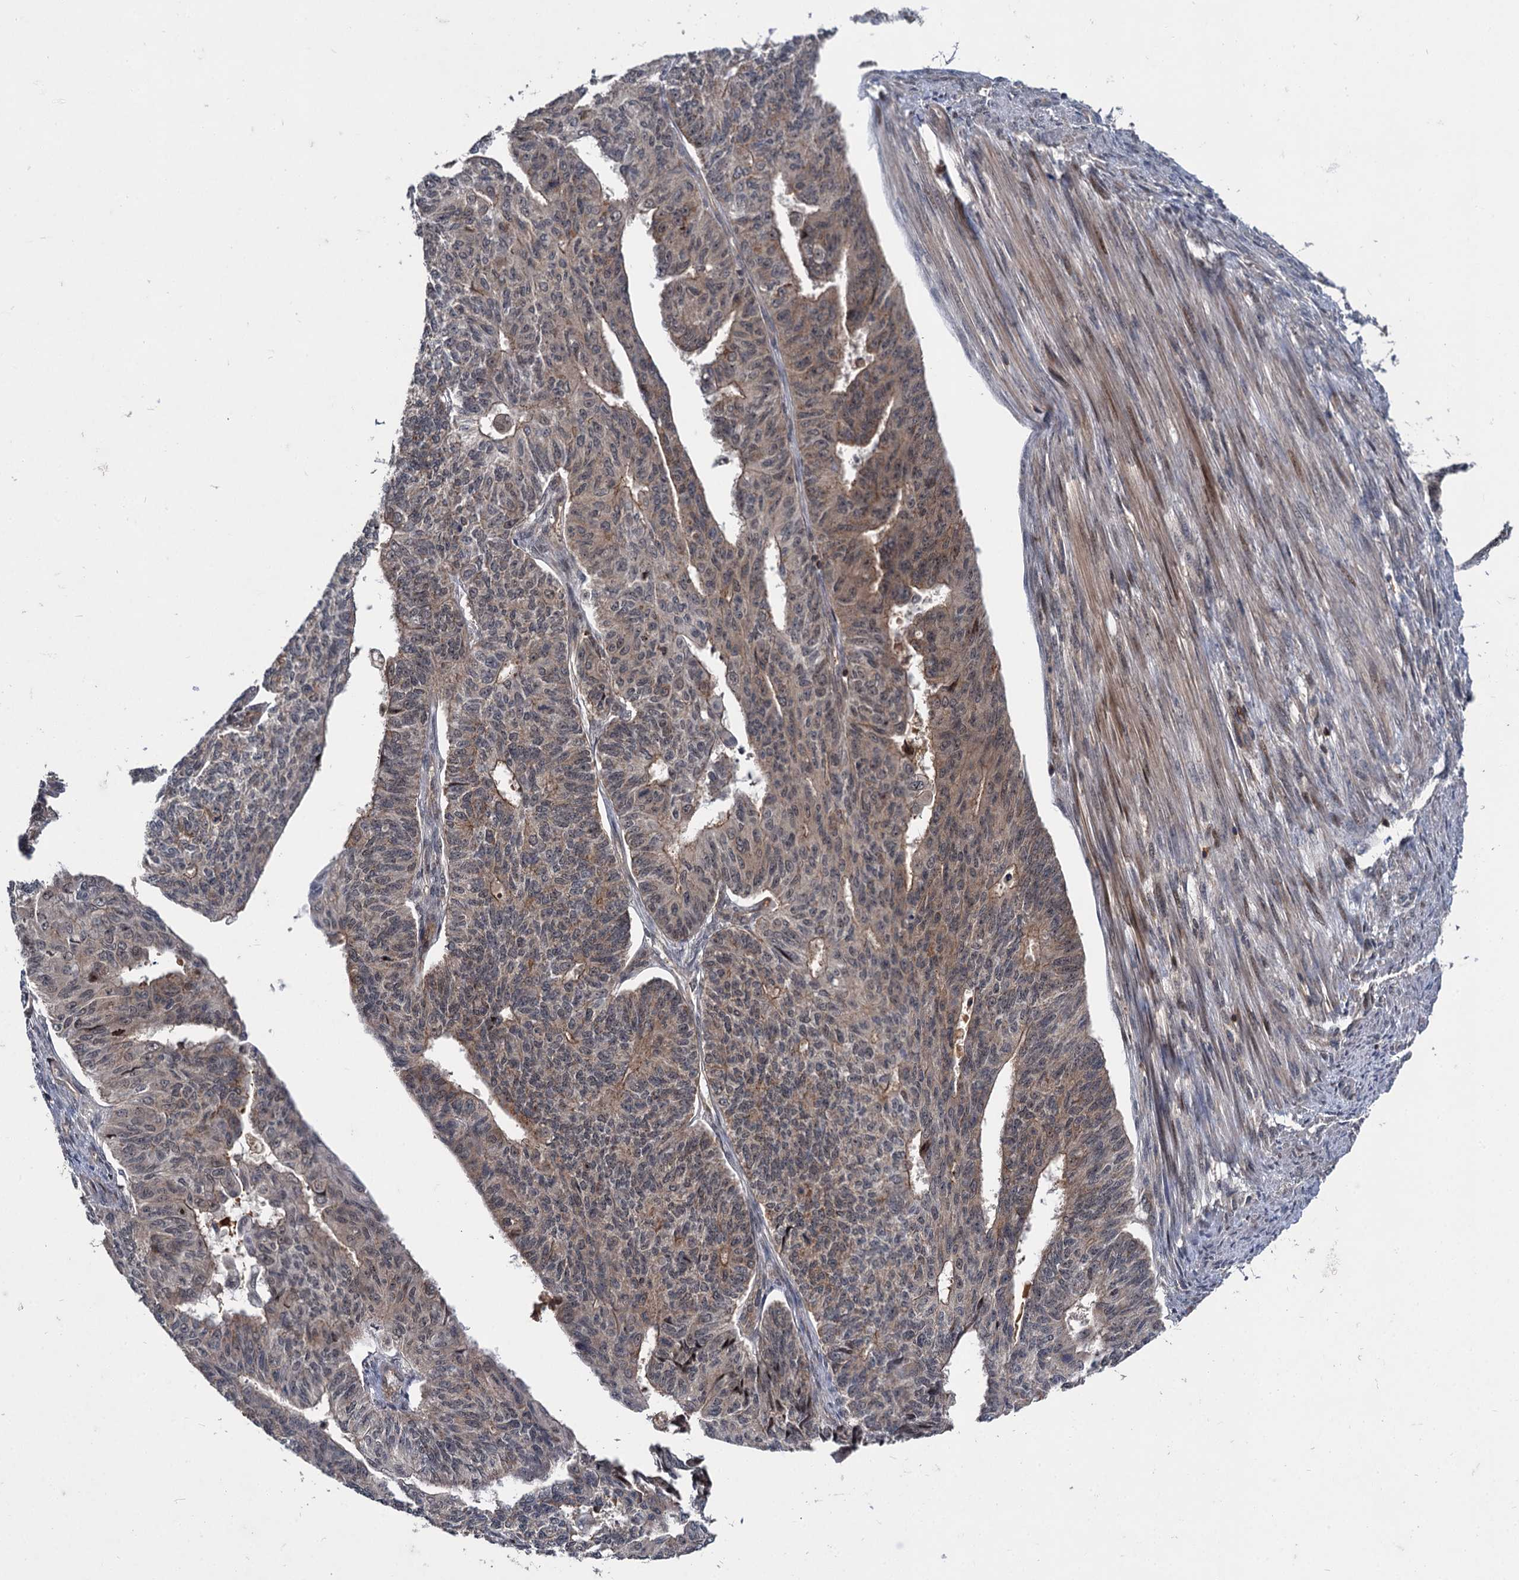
{"staining": {"intensity": "weak", "quantity": "25%-75%", "location": "cytoplasmic/membranous"}, "tissue": "endometrial cancer", "cell_type": "Tumor cells", "image_type": "cancer", "snomed": [{"axis": "morphology", "description": "Adenocarcinoma, NOS"}, {"axis": "topography", "description": "Endometrium"}], "caption": "Tumor cells demonstrate weak cytoplasmic/membranous positivity in approximately 25%-75% of cells in endometrial adenocarcinoma.", "gene": "ABLIM1", "patient": {"sex": "female", "age": 32}}